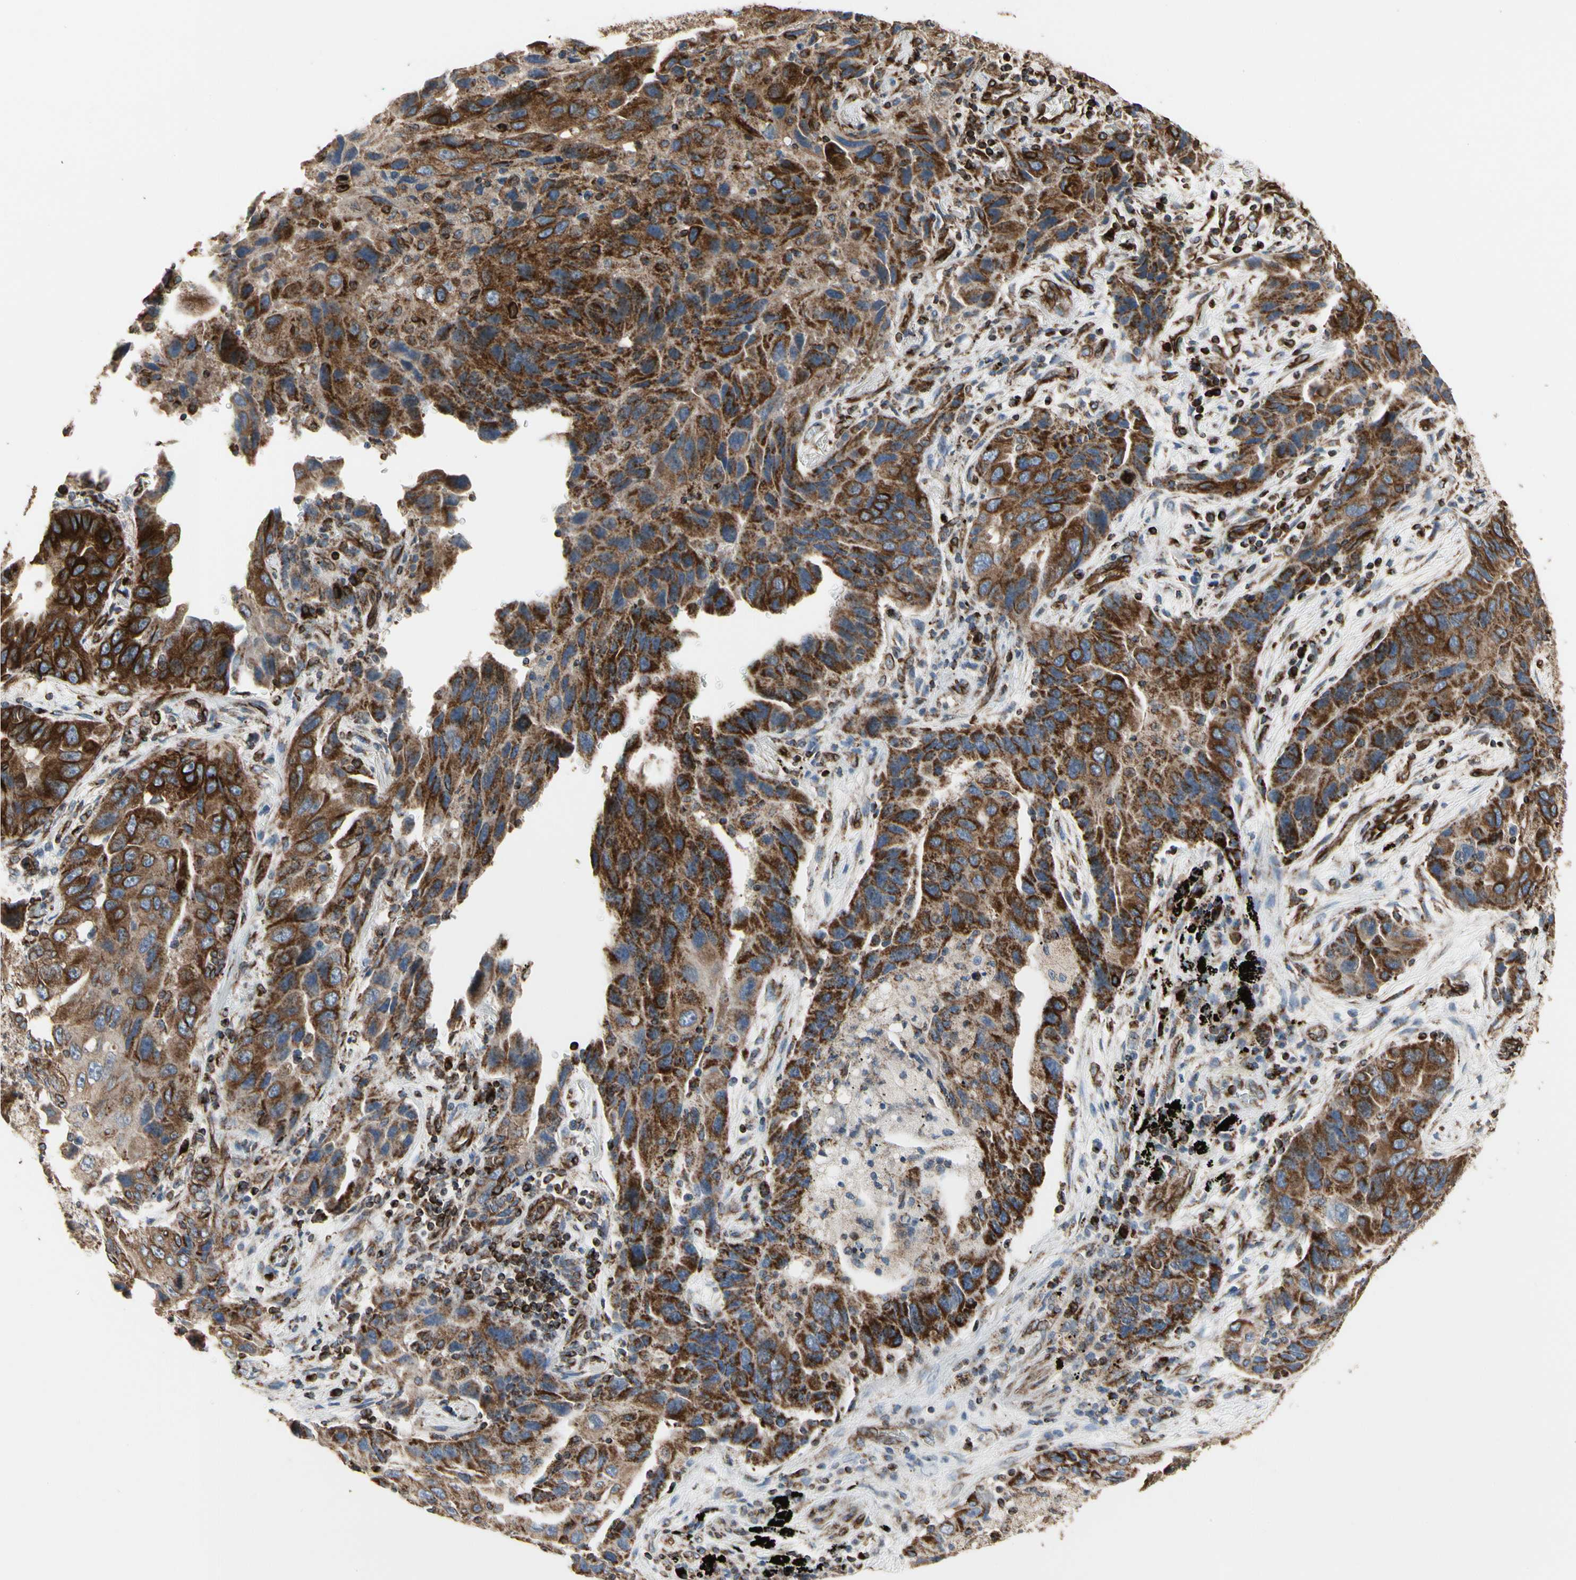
{"staining": {"intensity": "moderate", "quantity": "25%-75%", "location": "cytoplasmic/membranous"}, "tissue": "lung cancer", "cell_type": "Tumor cells", "image_type": "cancer", "snomed": [{"axis": "morphology", "description": "Adenocarcinoma, NOS"}, {"axis": "topography", "description": "Lung"}], "caption": "DAB (3,3'-diaminobenzidine) immunohistochemical staining of human lung cancer (adenocarcinoma) displays moderate cytoplasmic/membranous protein staining in approximately 25%-75% of tumor cells.", "gene": "TUBA1A", "patient": {"sex": "female", "age": 65}}